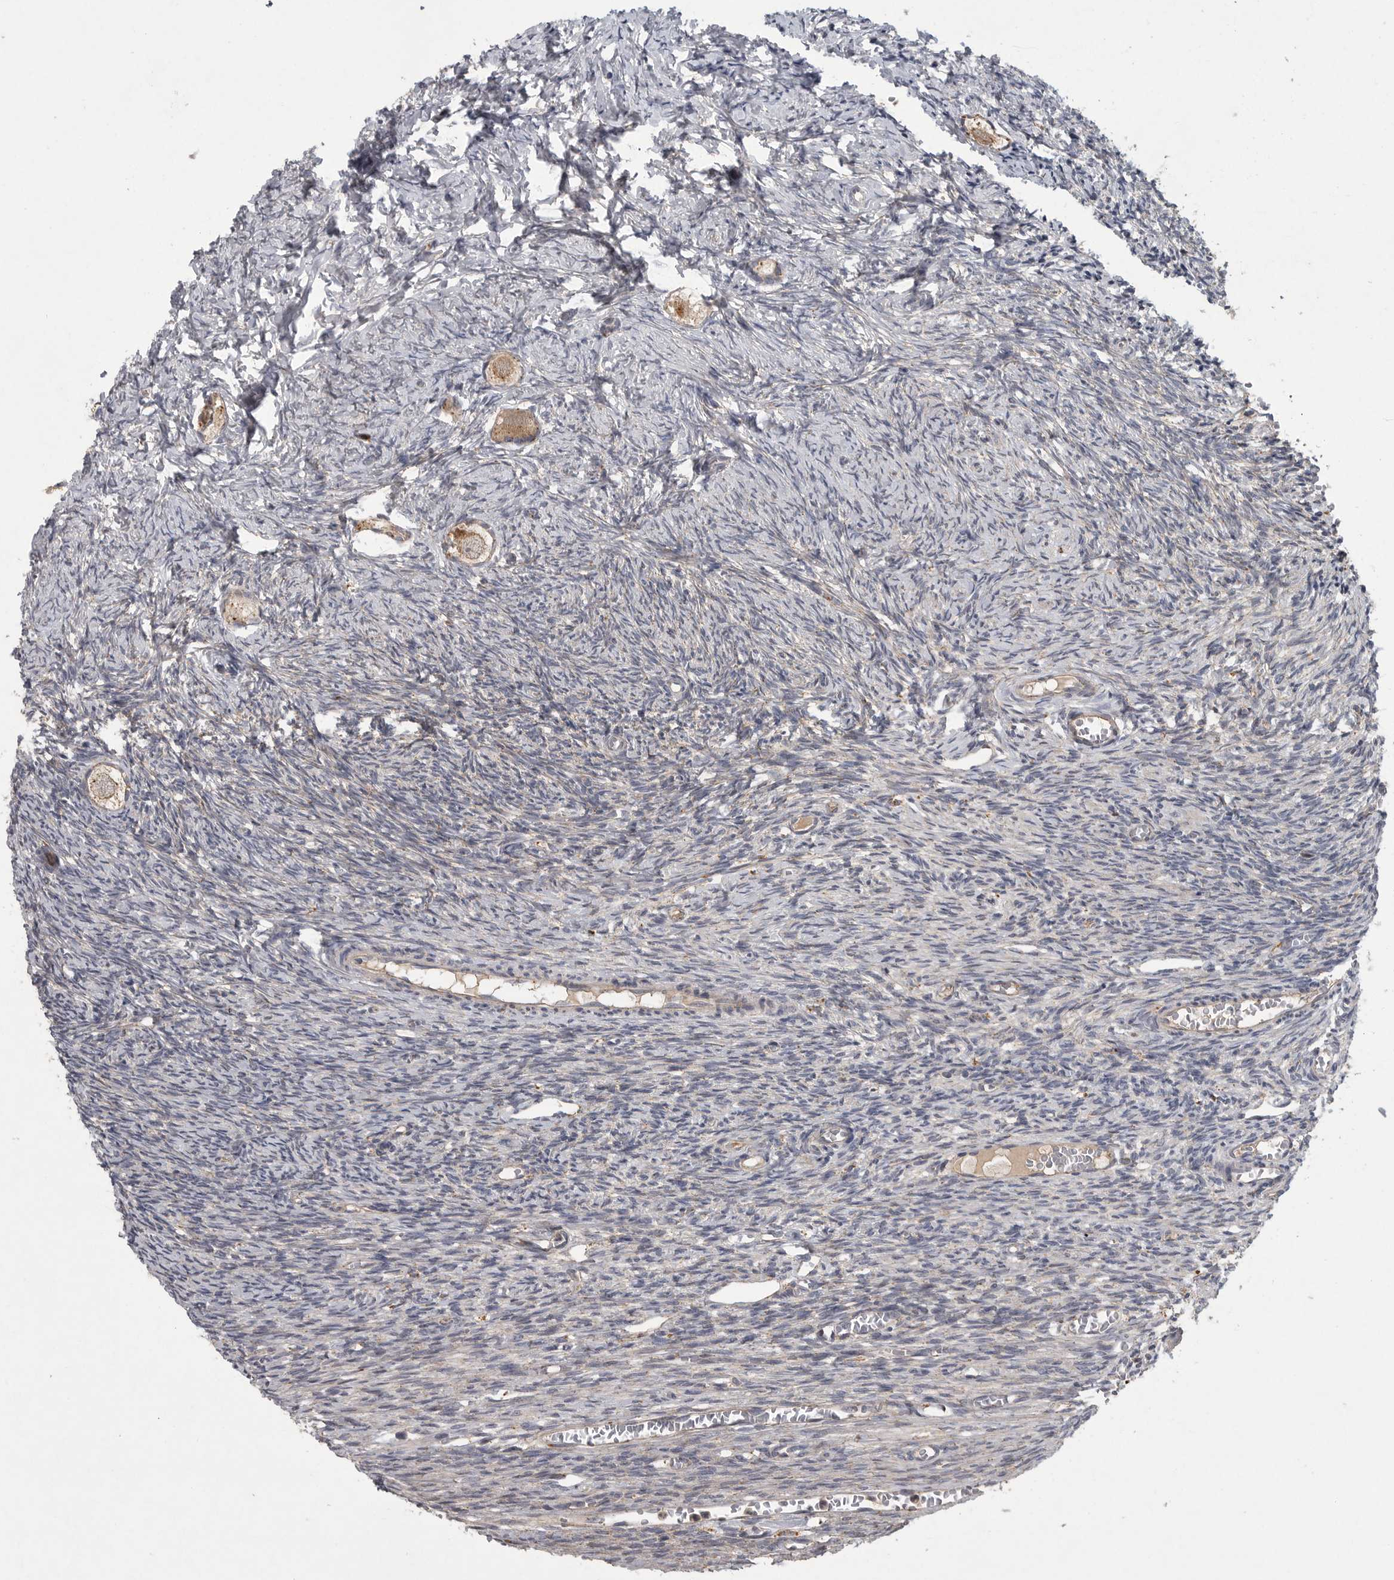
{"staining": {"intensity": "moderate", "quantity": ">75%", "location": "cytoplasmic/membranous"}, "tissue": "ovary", "cell_type": "Follicle cells", "image_type": "normal", "snomed": [{"axis": "morphology", "description": "Normal tissue, NOS"}, {"axis": "topography", "description": "Ovary"}], "caption": "Immunohistochemical staining of unremarkable ovary reveals medium levels of moderate cytoplasmic/membranous positivity in about >75% of follicle cells.", "gene": "LAMTOR3", "patient": {"sex": "female", "age": 27}}